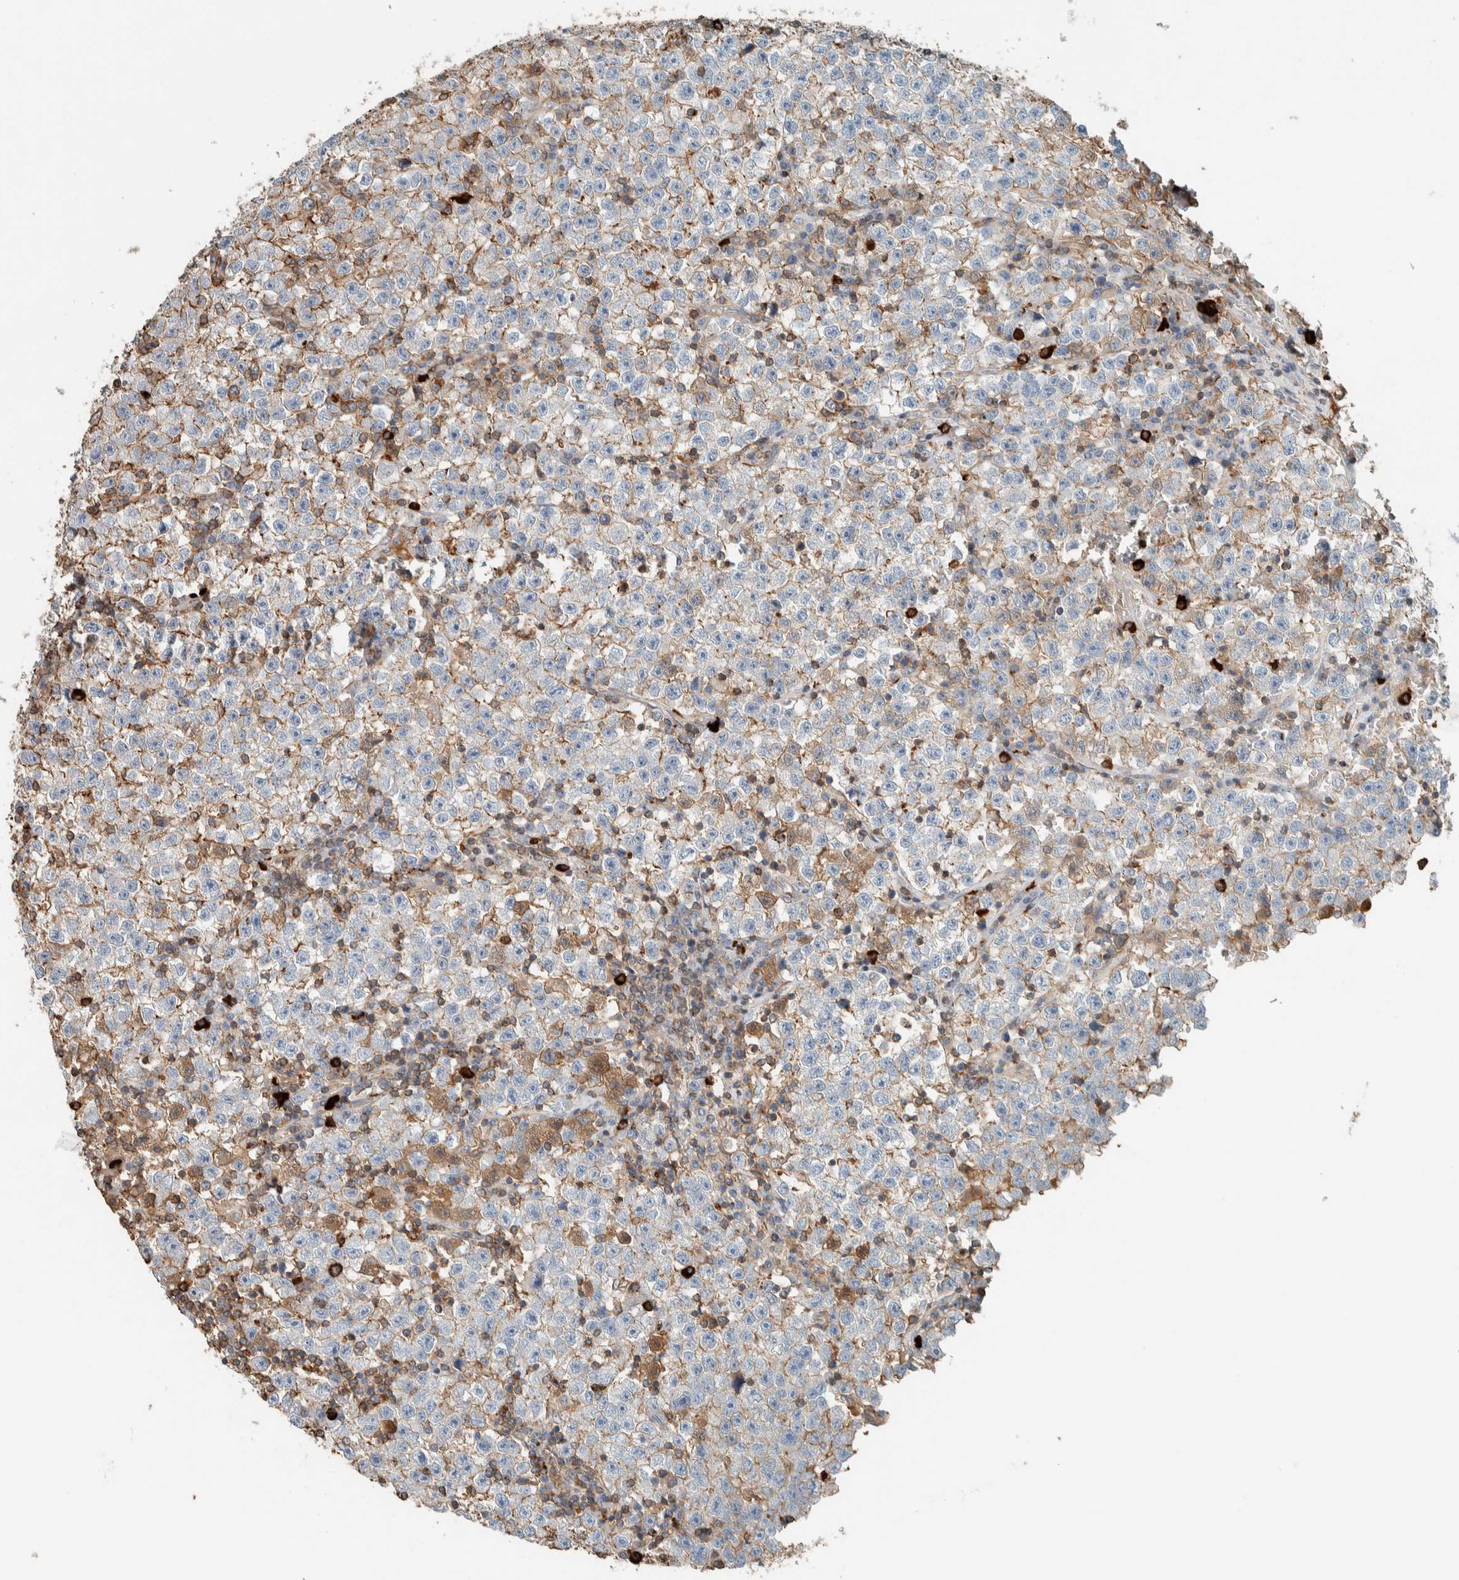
{"staining": {"intensity": "moderate", "quantity": "<25%", "location": "cytoplasmic/membranous"}, "tissue": "testis cancer", "cell_type": "Tumor cells", "image_type": "cancer", "snomed": [{"axis": "morphology", "description": "Seminoma, NOS"}, {"axis": "topography", "description": "Testis"}], "caption": "Protein analysis of testis cancer (seminoma) tissue demonstrates moderate cytoplasmic/membranous positivity in approximately <25% of tumor cells.", "gene": "CTBP2", "patient": {"sex": "male", "age": 22}}